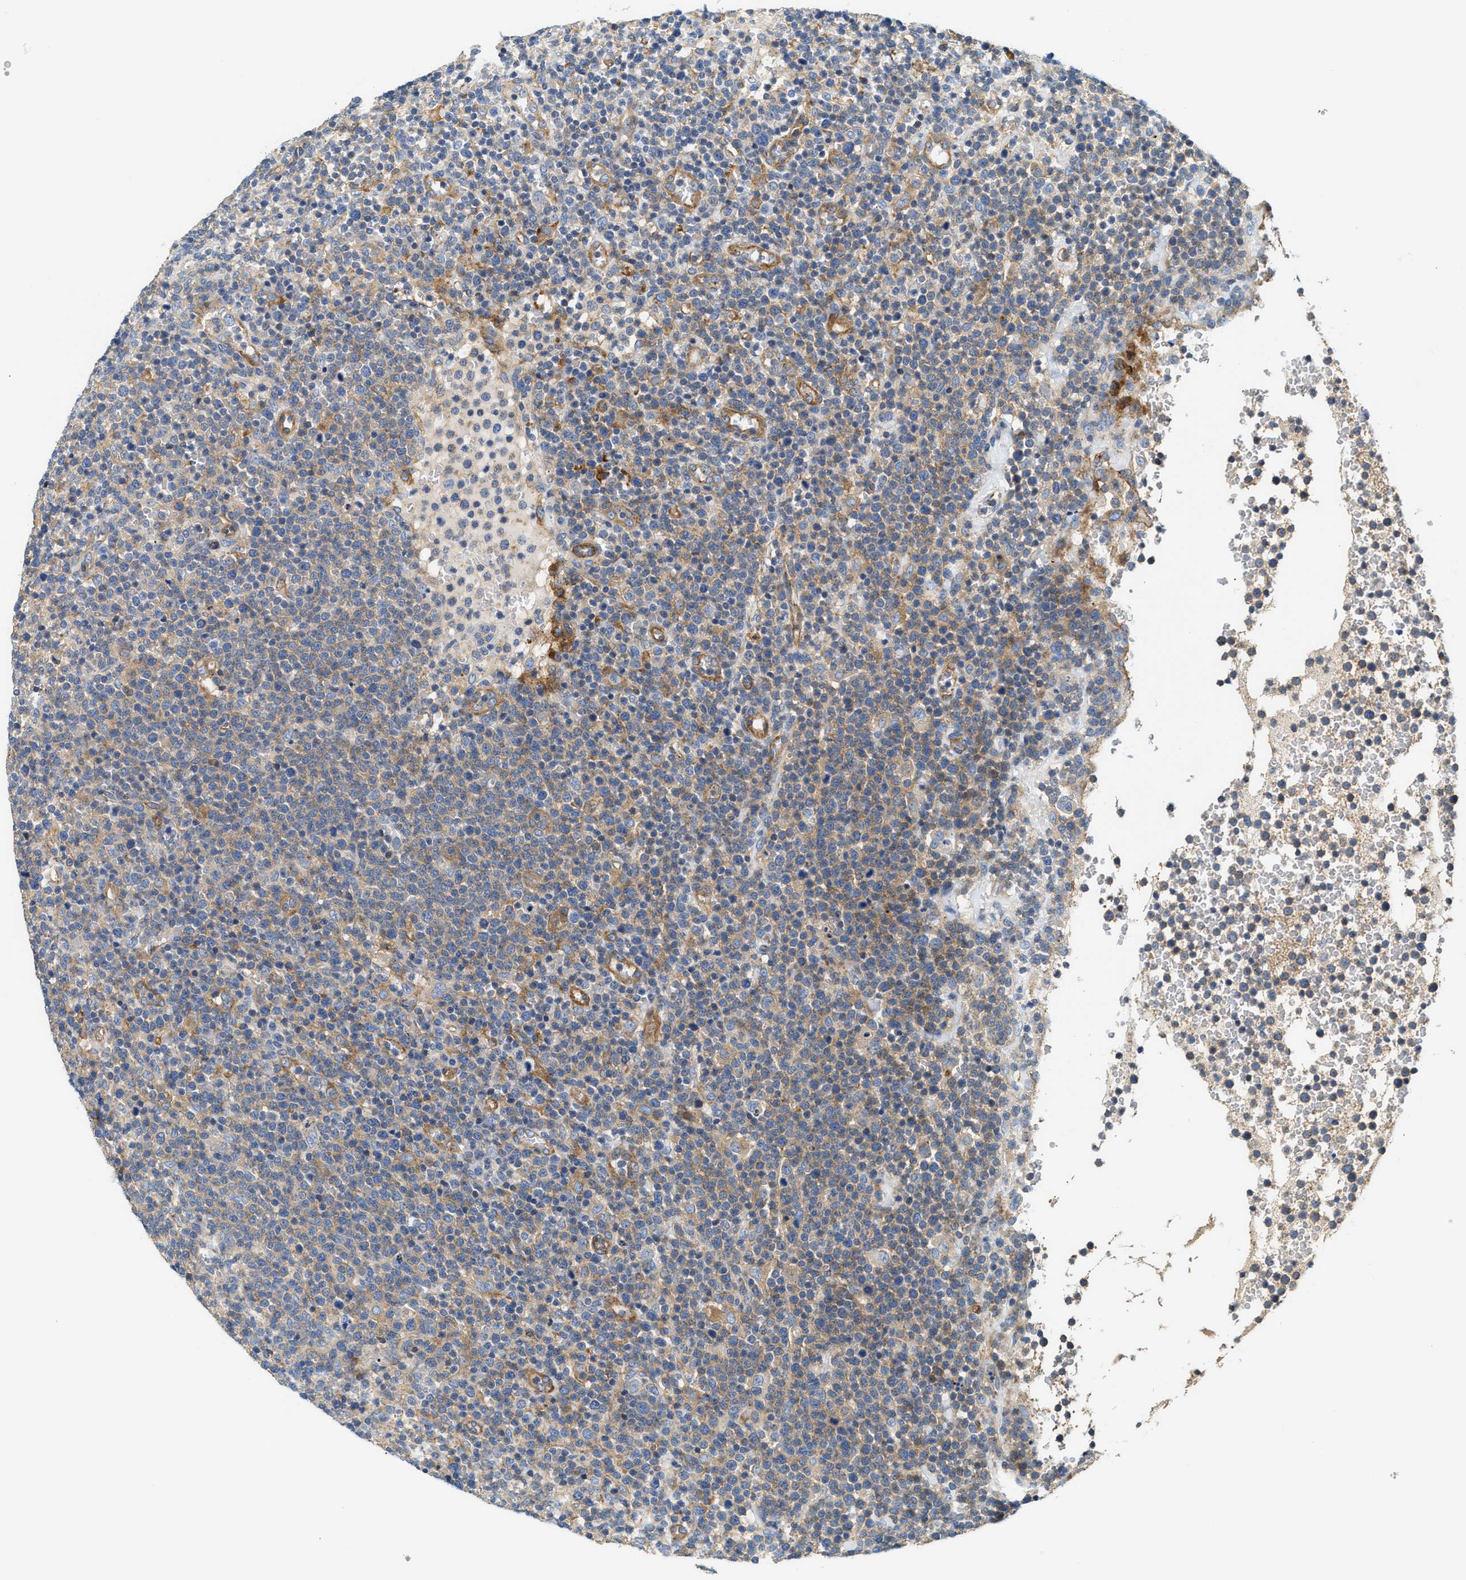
{"staining": {"intensity": "weak", "quantity": "<25%", "location": "cytoplasmic/membranous"}, "tissue": "lymphoma", "cell_type": "Tumor cells", "image_type": "cancer", "snomed": [{"axis": "morphology", "description": "Malignant lymphoma, non-Hodgkin's type, High grade"}, {"axis": "topography", "description": "Lymph node"}], "caption": "IHC of high-grade malignant lymphoma, non-Hodgkin's type displays no expression in tumor cells.", "gene": "NSUN7", "patient": {"sex": "male", "age": 61}}